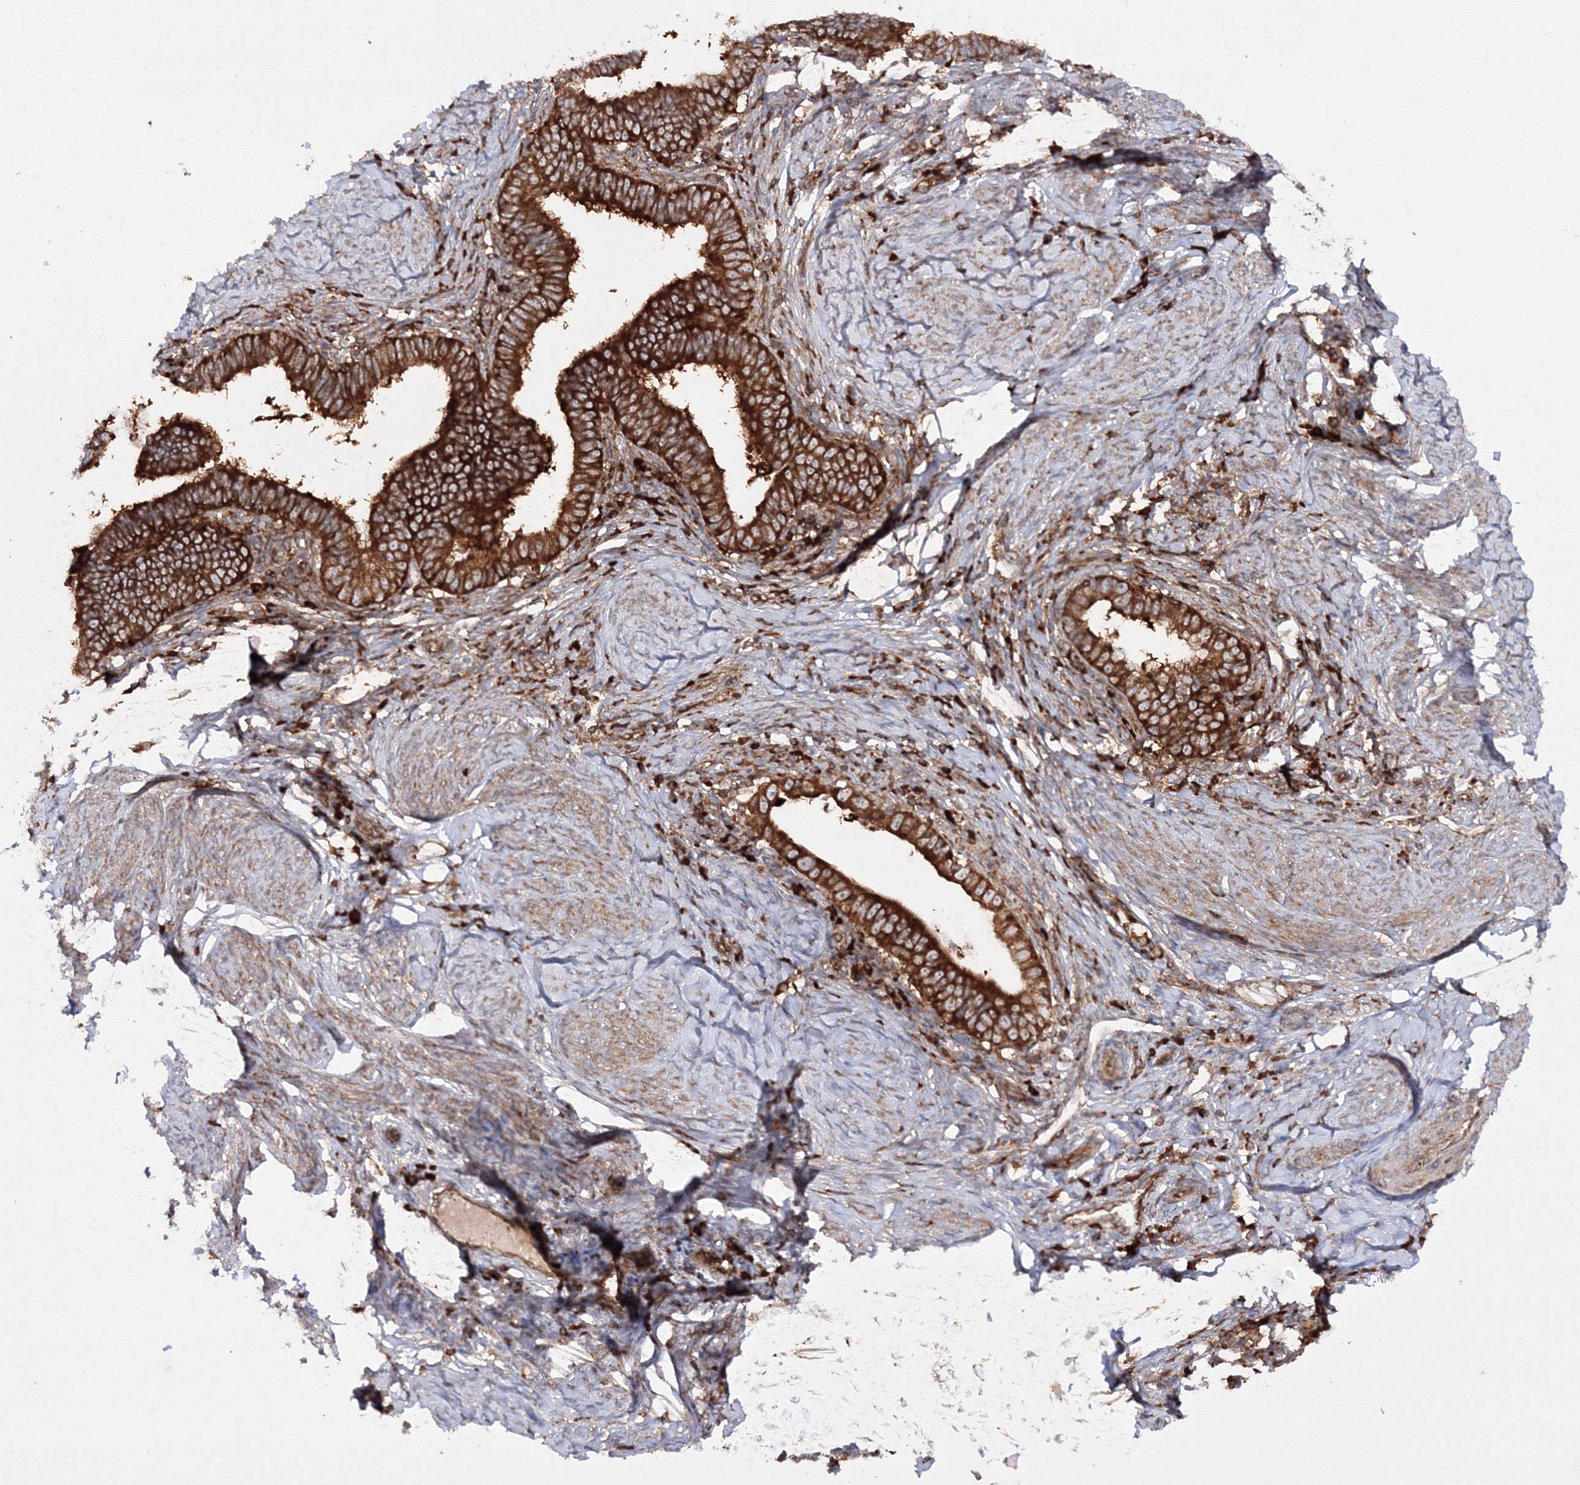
{"staining": {"intensity": "strong", "quantity": ">75%", "location": "cytoplasmic/membranous"}, "tissue": "cervical cancer", "cell_type": "Tumor cells", "image_type": "cancer", "snomed": [{"axis": "morphology", "description": "Adenocarcinoma, NOS"}, {"axis": "topography", "description": "Cervix"}], "caption": "The image demonstrates a brown stain indicating the presence of a protein in the cytoplasmic/membranous of tumor cells in adenocarcinoma (cervical). (brown staining indicates protein expression, while blue staining denotes nuclei).", "gene": "HARS1", "patient": {"sex": "female", "age": 36}}